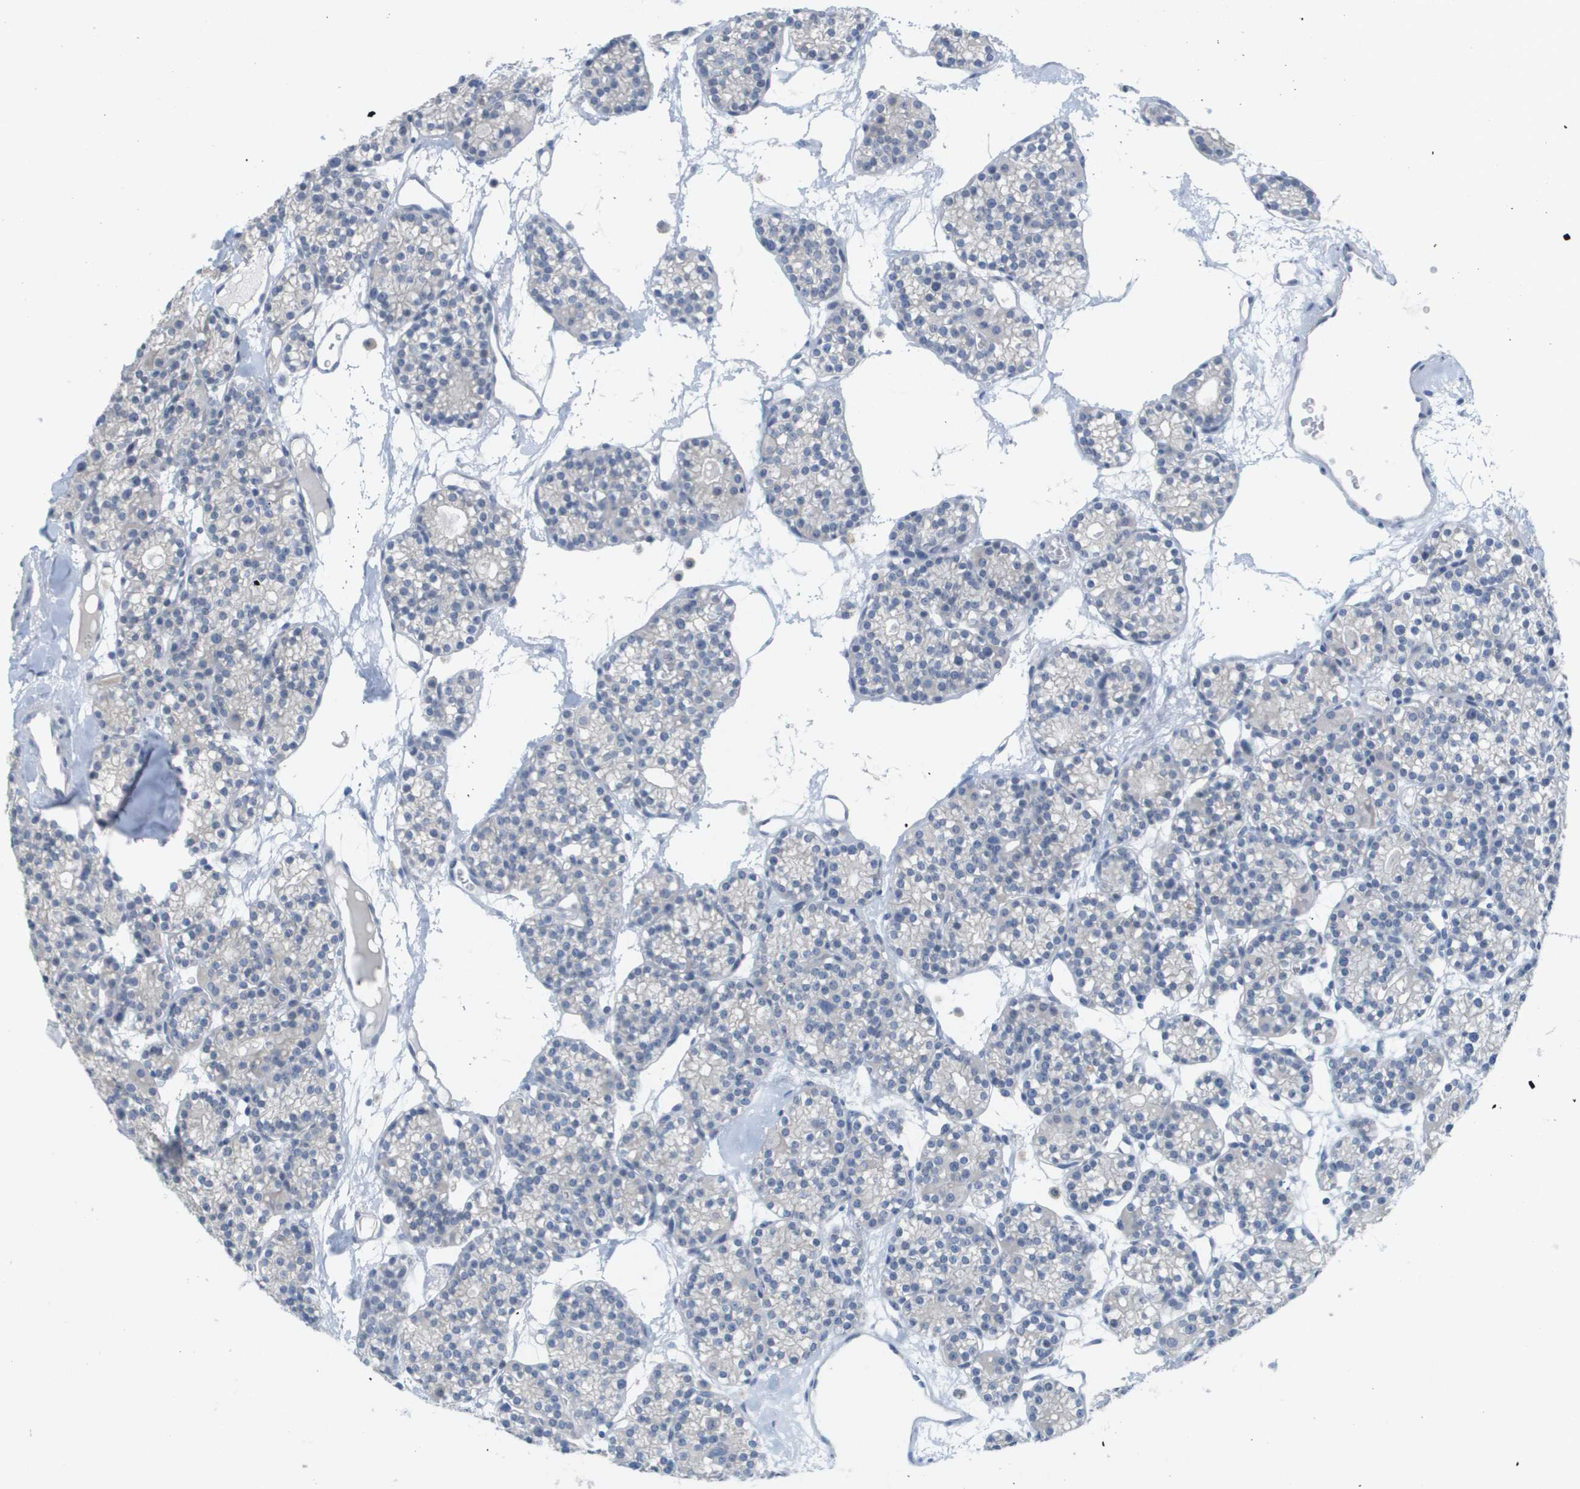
{"staining": {"intensity": "negative", "quantity": "none", "location": "none"}, "tissue": "parathyroid gland", "cell_type": "Glandular cells", "image_type": "normal", "snomed": [{"axis": "morphology", "description": "Normal tissue, NOS"}, {"axis": "topography", "description": "Parathyroid gland"}], "caption": "Immunohistochemistry (IHC) of unremarkable parathyroid gland demonstrates no positivity in glandular cells.", "gene": "PDE4A", "patient": {"sex": "female", "age": 64}}